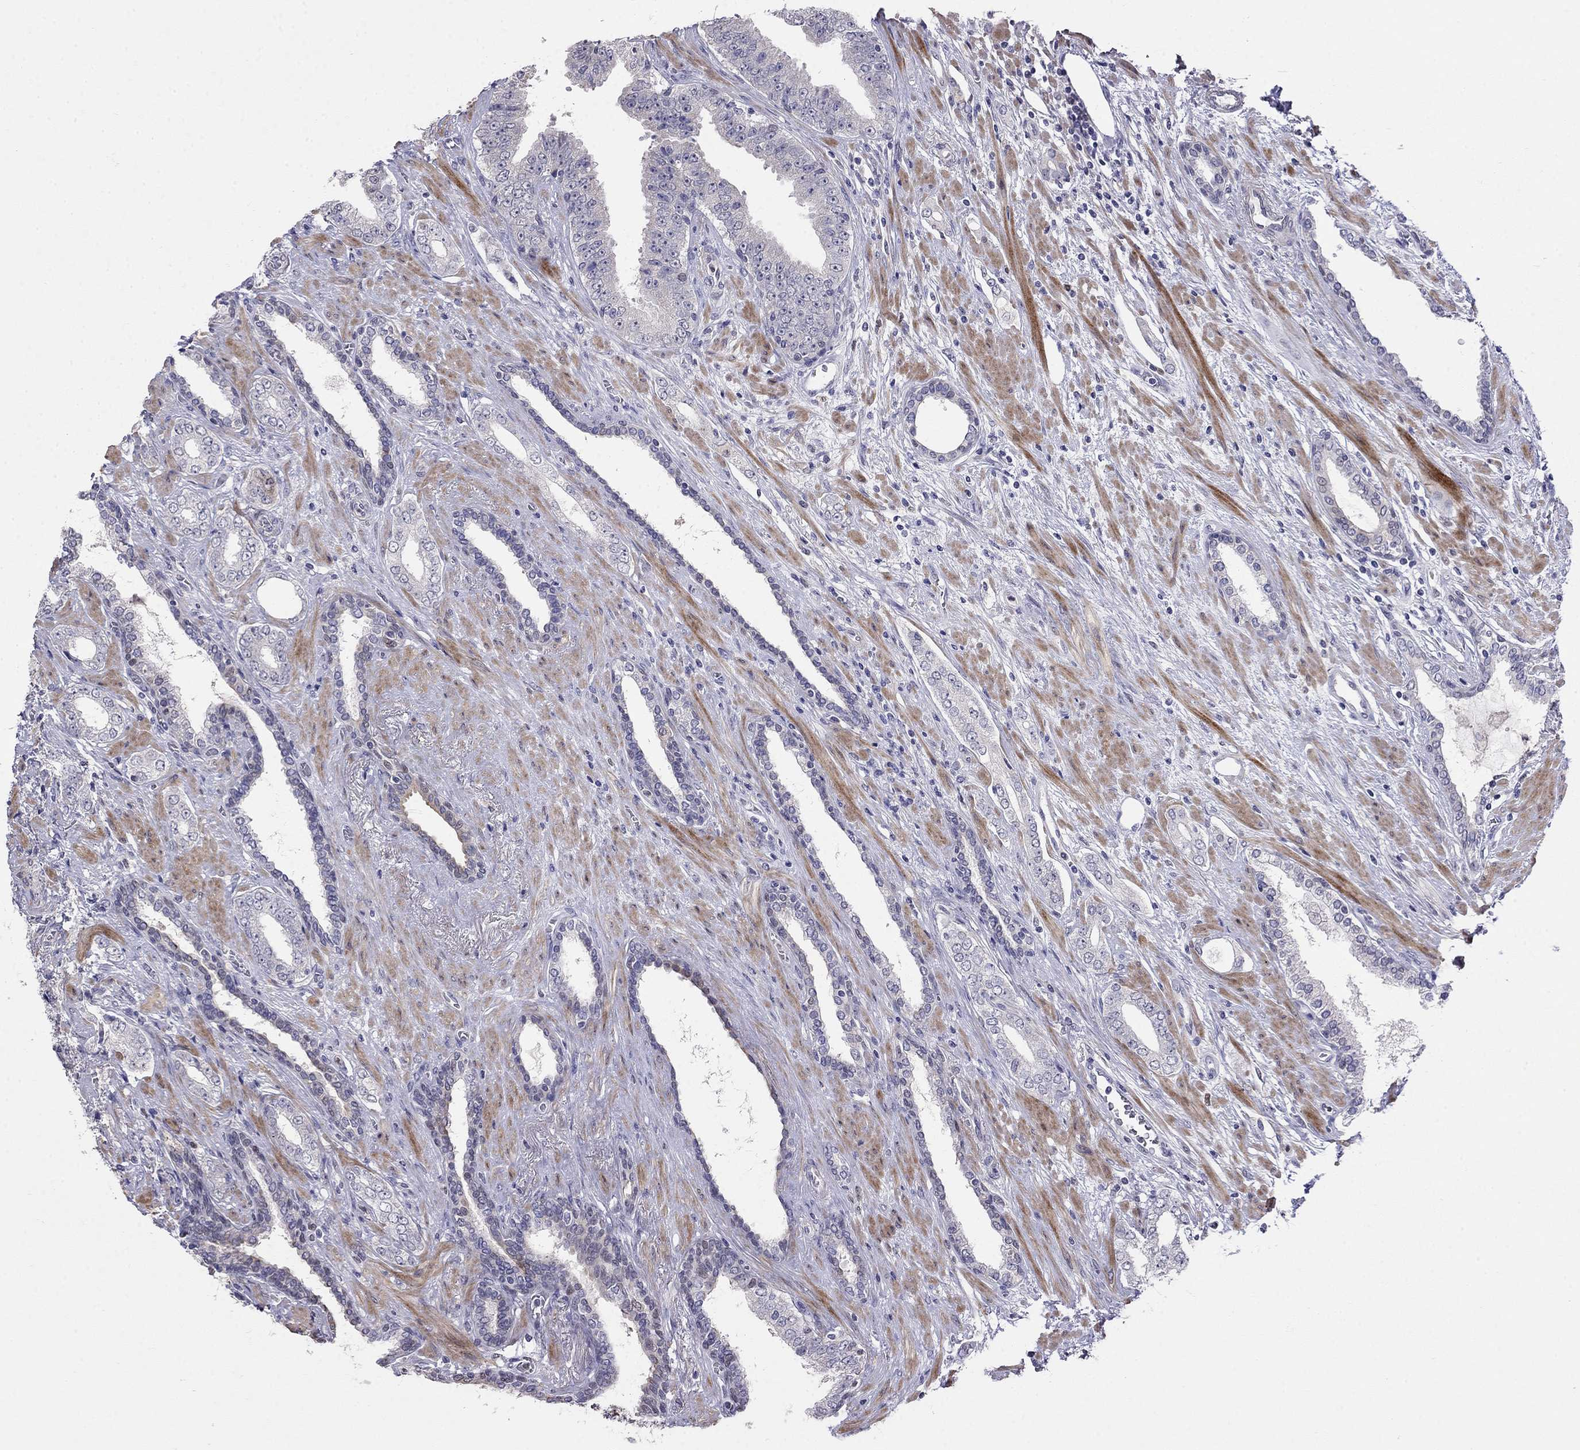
{"staining": {"intensity": "negative", "quantity": "none", "location": "none"}, "tissue": "prostate cancer", "cell_type": "Tumor cells", "image_type": "cancer", "snomed": [{"axis": "morphology", "description": "Adenocarcinoma, Low grade"}, {"axis": "topography", "description": "Prostate and seminal vesicle, NOS"}], "caption": "Tumor cells show no significant protein positivity in prostate cancer.", "gene": "LRRC39", "patient": {"sex": "male", "age": 61}}